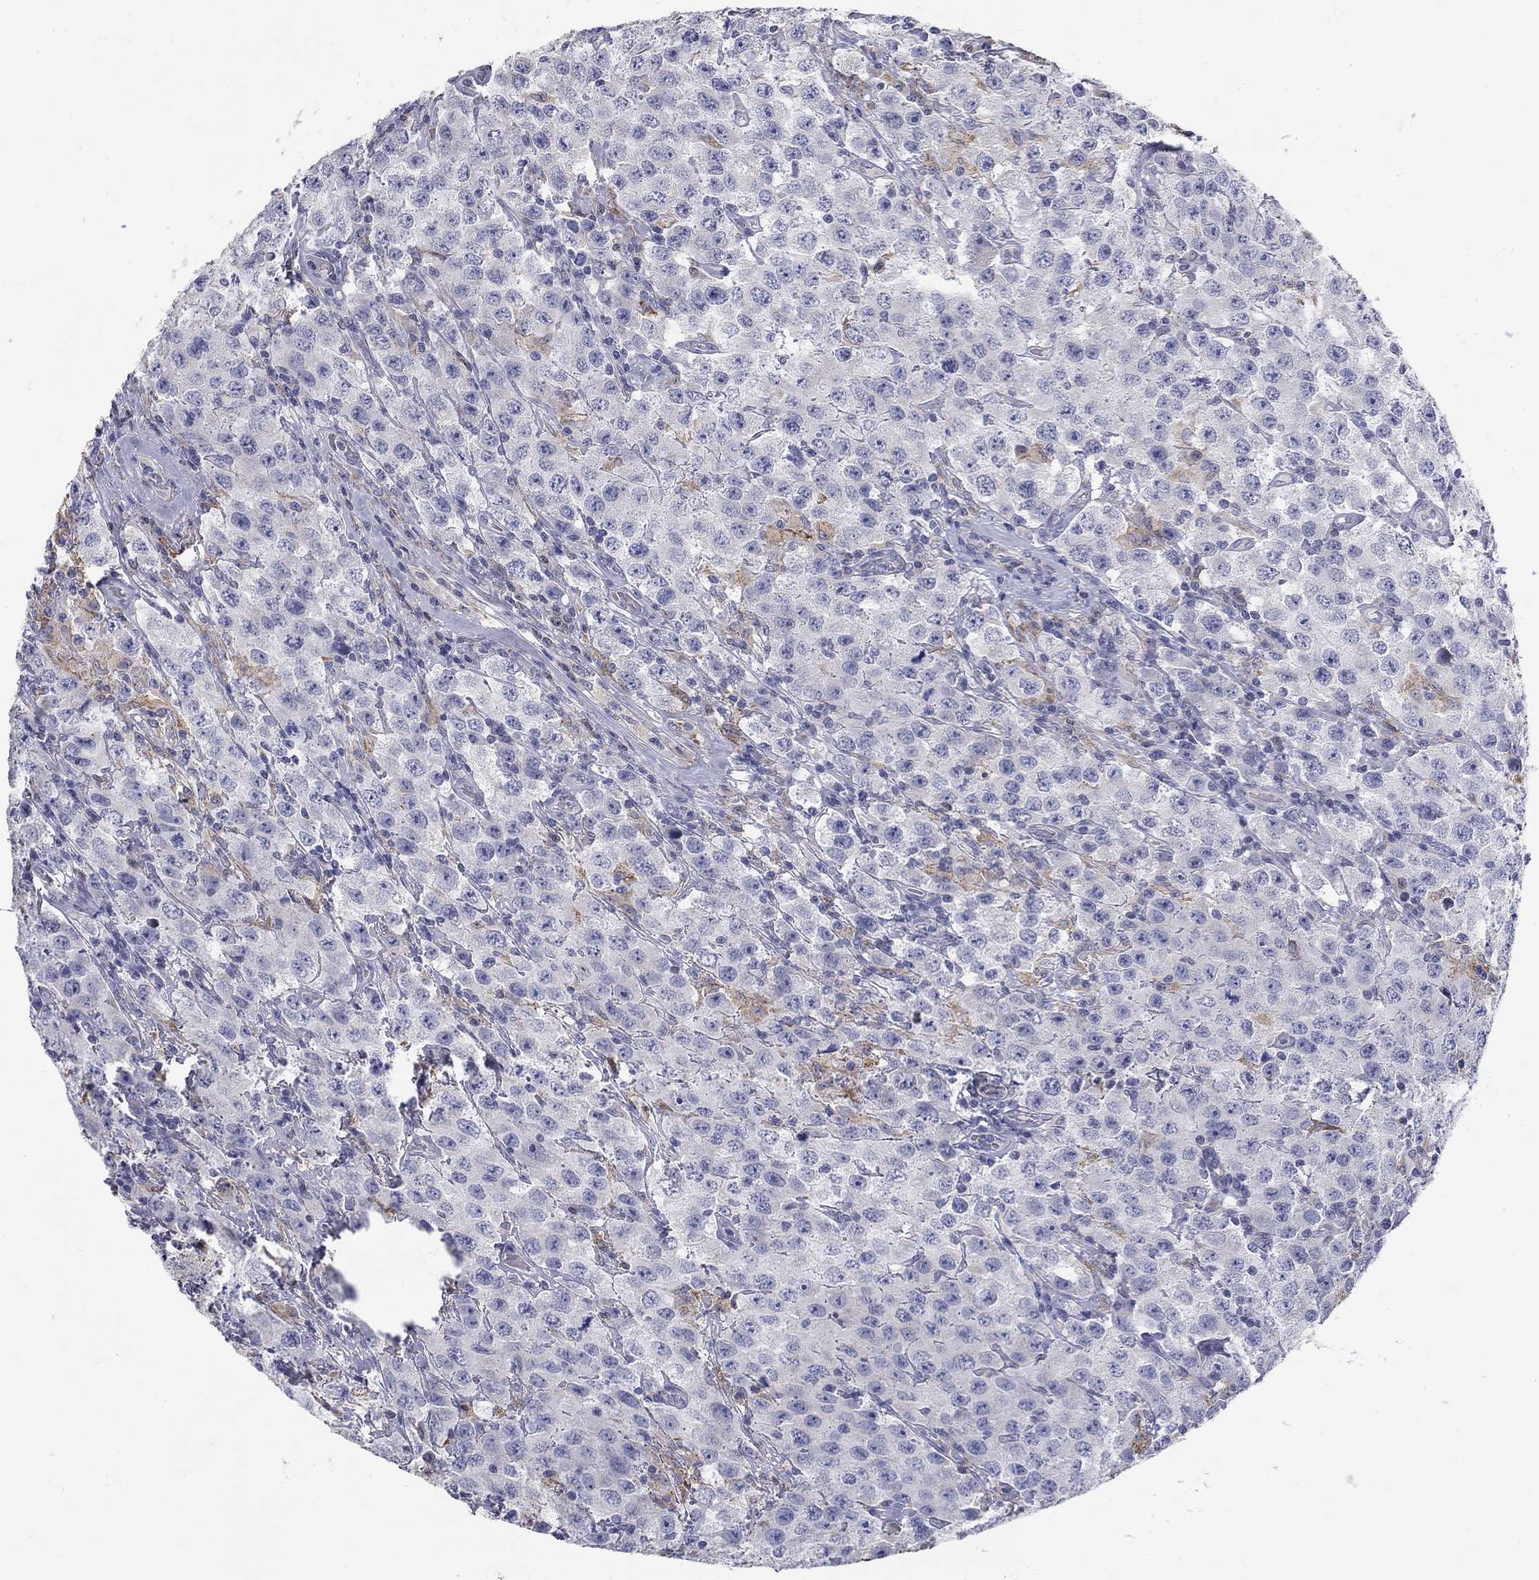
{"staining": {"intensity": "negative", "quantity": "none", "location": "none"}, "tissue": "testis cancer", "cell_type": "Tumor cells", "image_type": "cancer", "snomed": [{"axis": "morphology", "description": "Seminoma, NOS"}, {"axis": "topography", "description": "Testis"}], "caption": "A photomicrograph of human testis cancer (seminoma) is negative for staining in tumor cells.", "gene": "ABCA4", "patient": {"sex": "male", "age": 52}}